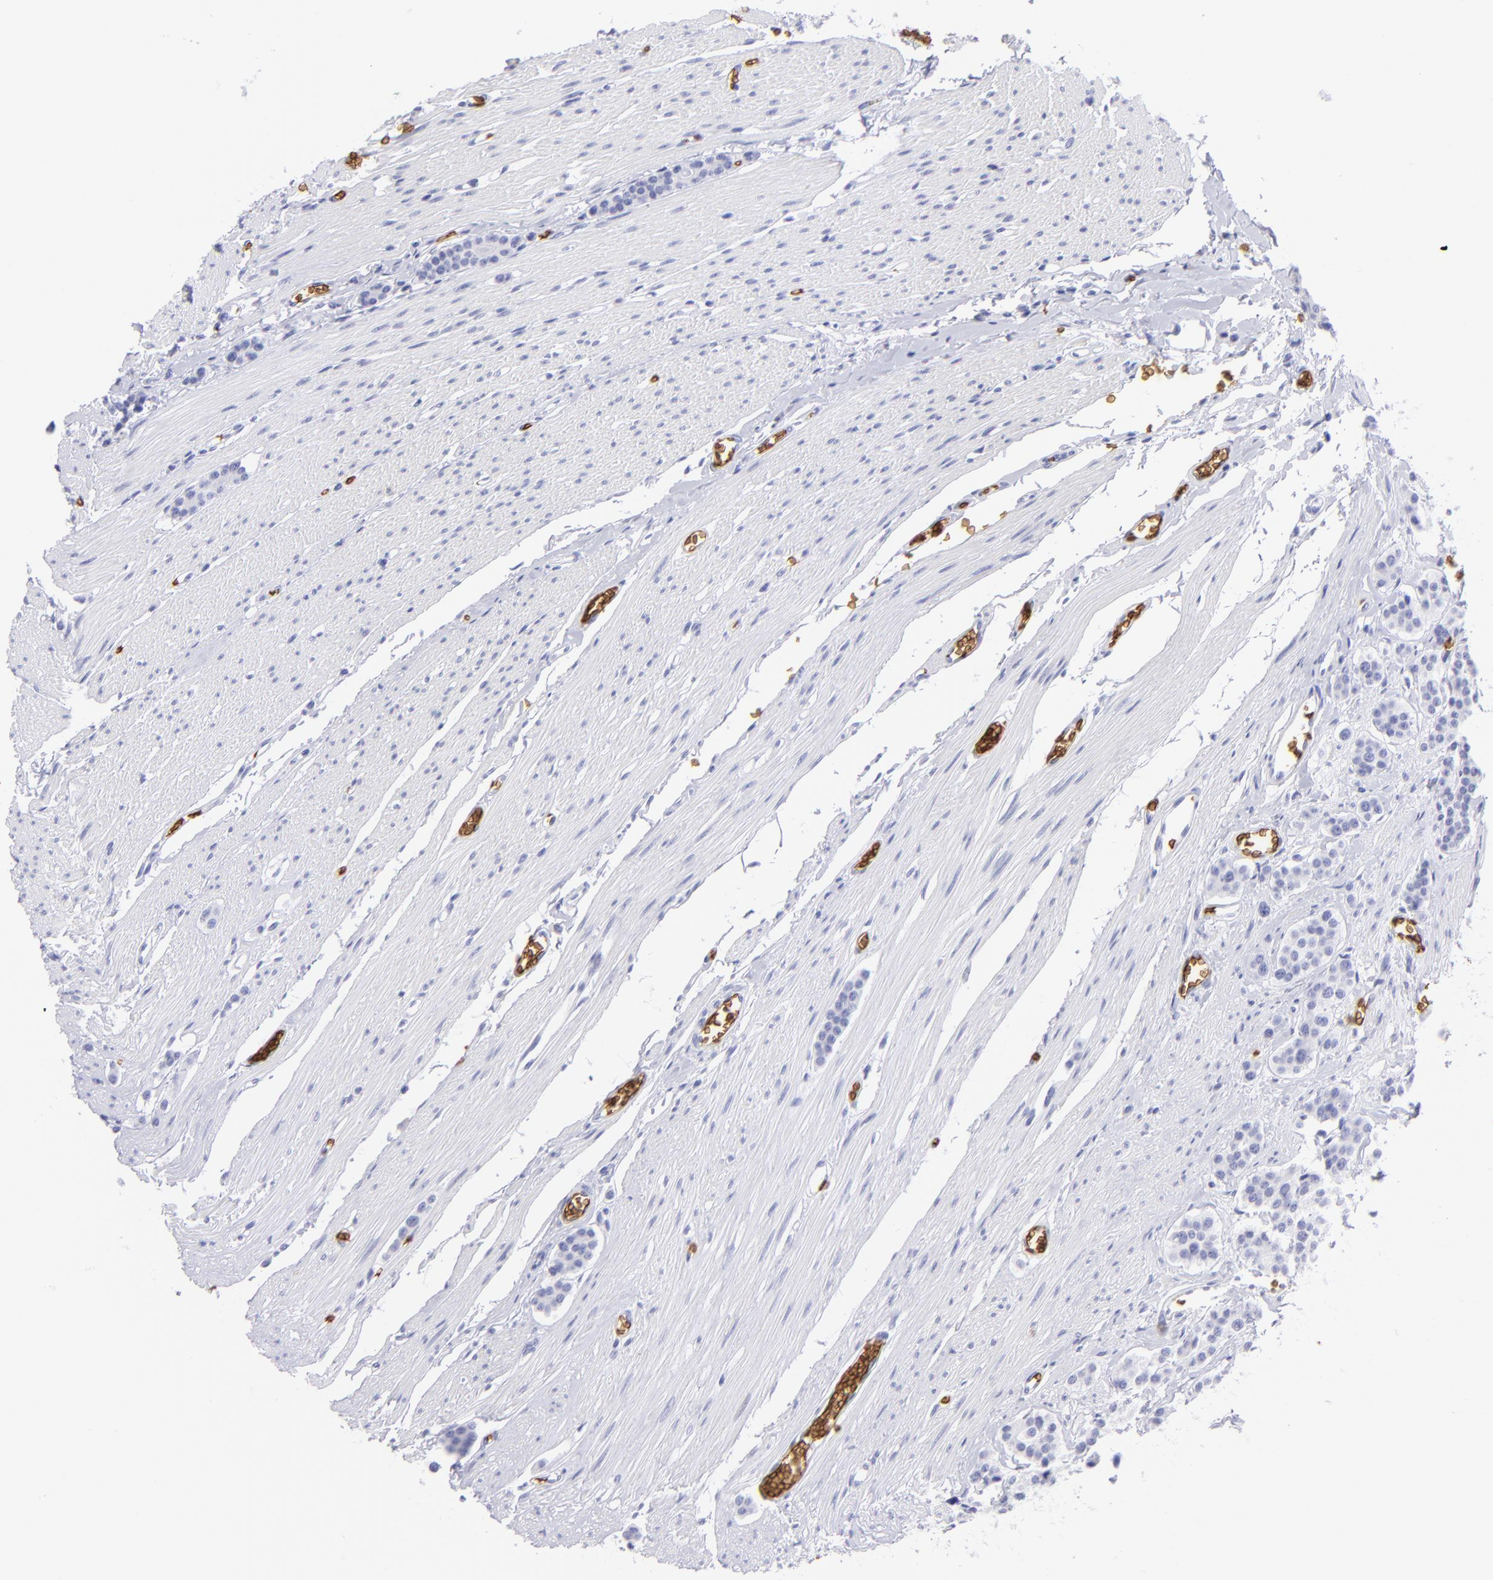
{"staining": {"intensity": "negative", "quantity": "none", "location": "none"}, "tissue": "carcinoid", "cell_type": "Tumor cells", "image_type": "cancer", "snomed": [{"axis": "morphology", "description": "Carcinoid, malignant, NOS"}, {"axis": "topography", "description": "Small intestine"}], "caption": "This is an immunohistochemistry histopathology image of human malignant carcinoid. There is no expression in tumor cells.", "gene": "GYPA", "patient": {"sex": "male", "age": 60}}